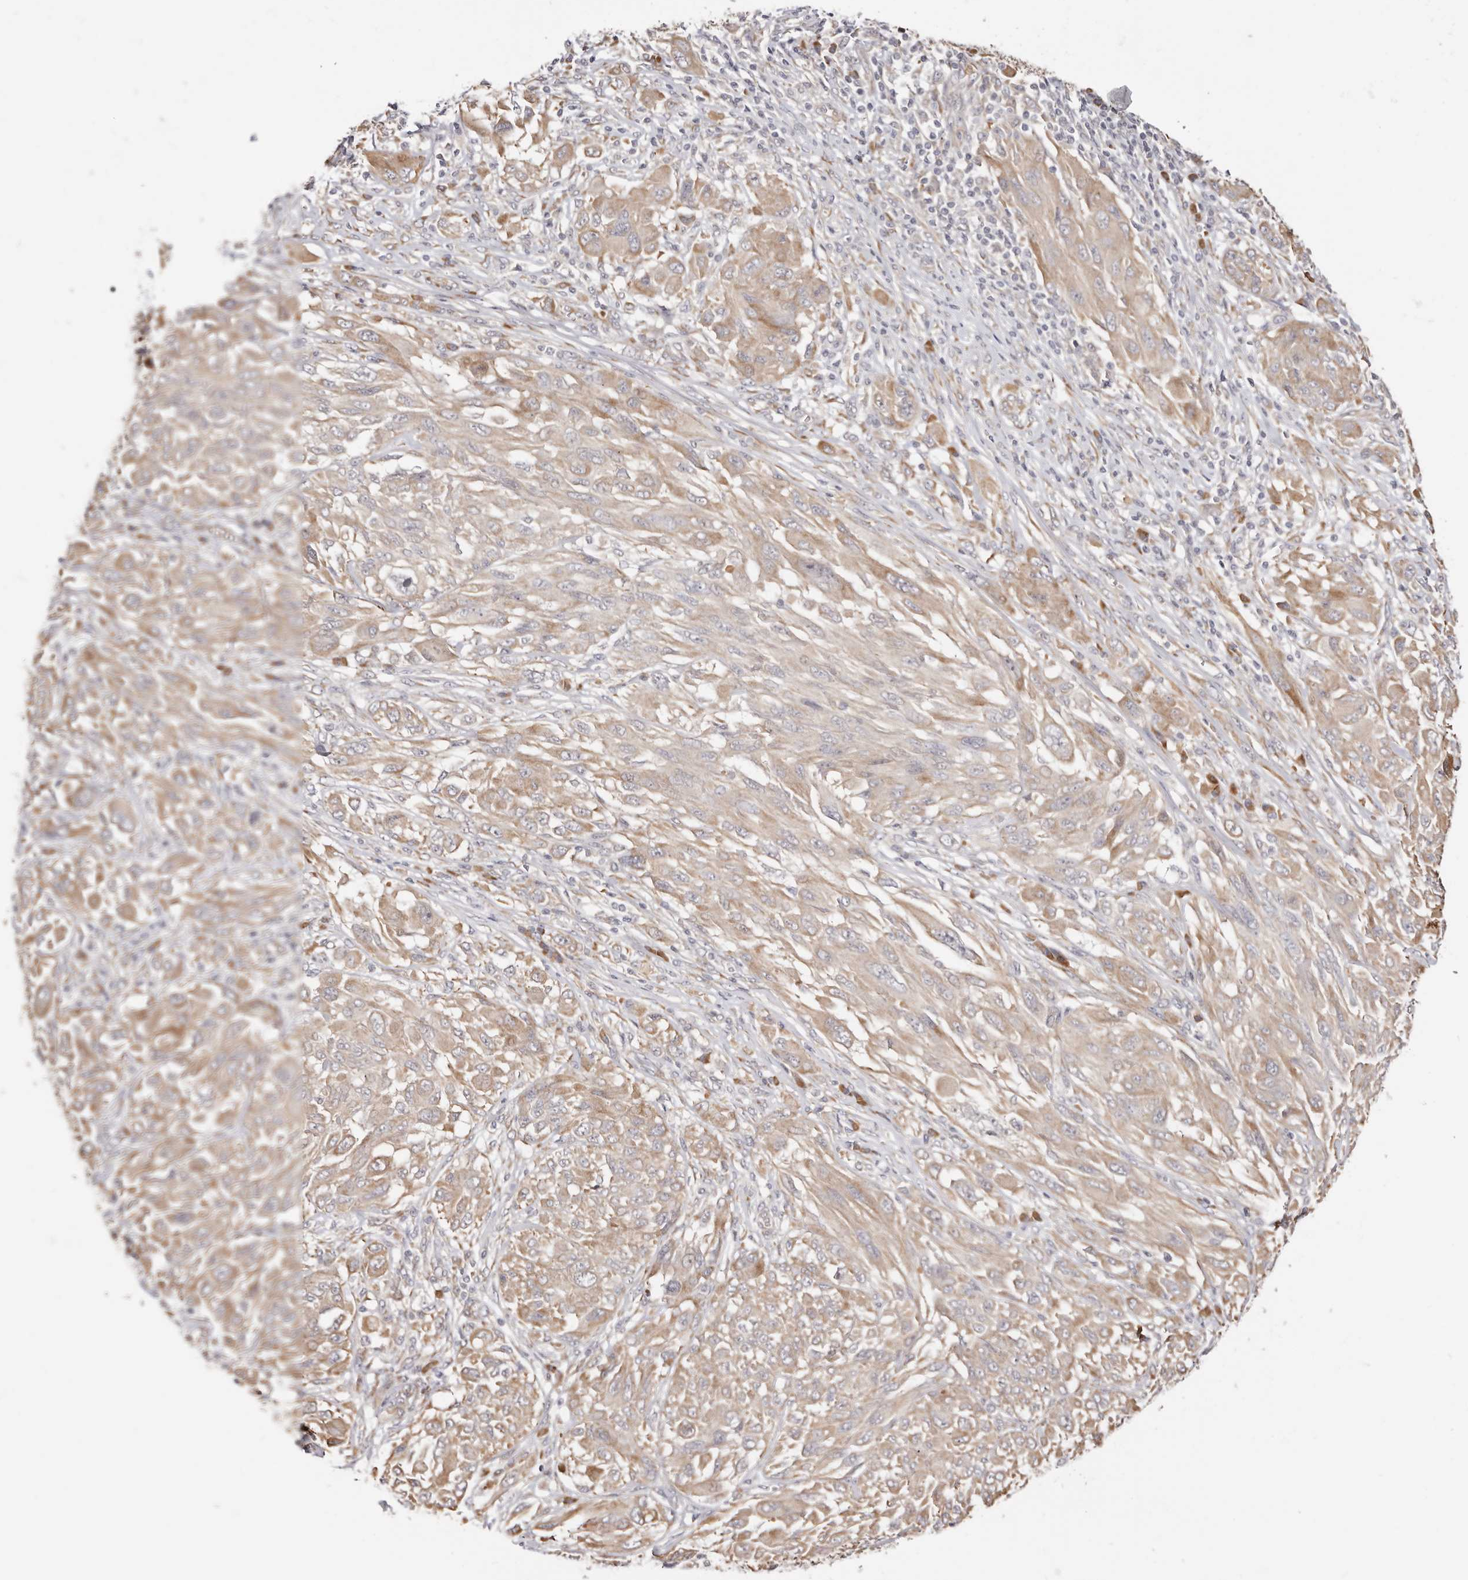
{"staining": {"intensity": "weak", "quantity": ">75%", "location": "cytoplasmic/membranous"}, "tissue": "melanoma", "cell_type": "Tumor cells", "image_type": "cancer", "snomed": [{"axis": "morphology", "description": "Malignant melanoma, NOS"}, {"axis": "topography", "description": "Skin"}], "caption": "Immunohistochemistry (IHC) (DAB) staining of human malignant melanoma exhibits weak cytoplasmic/membranous protein staining in about >75% of tumor cells.", "gene": "BCL2L15", "patient": {"sex": "female", "age": 91}}